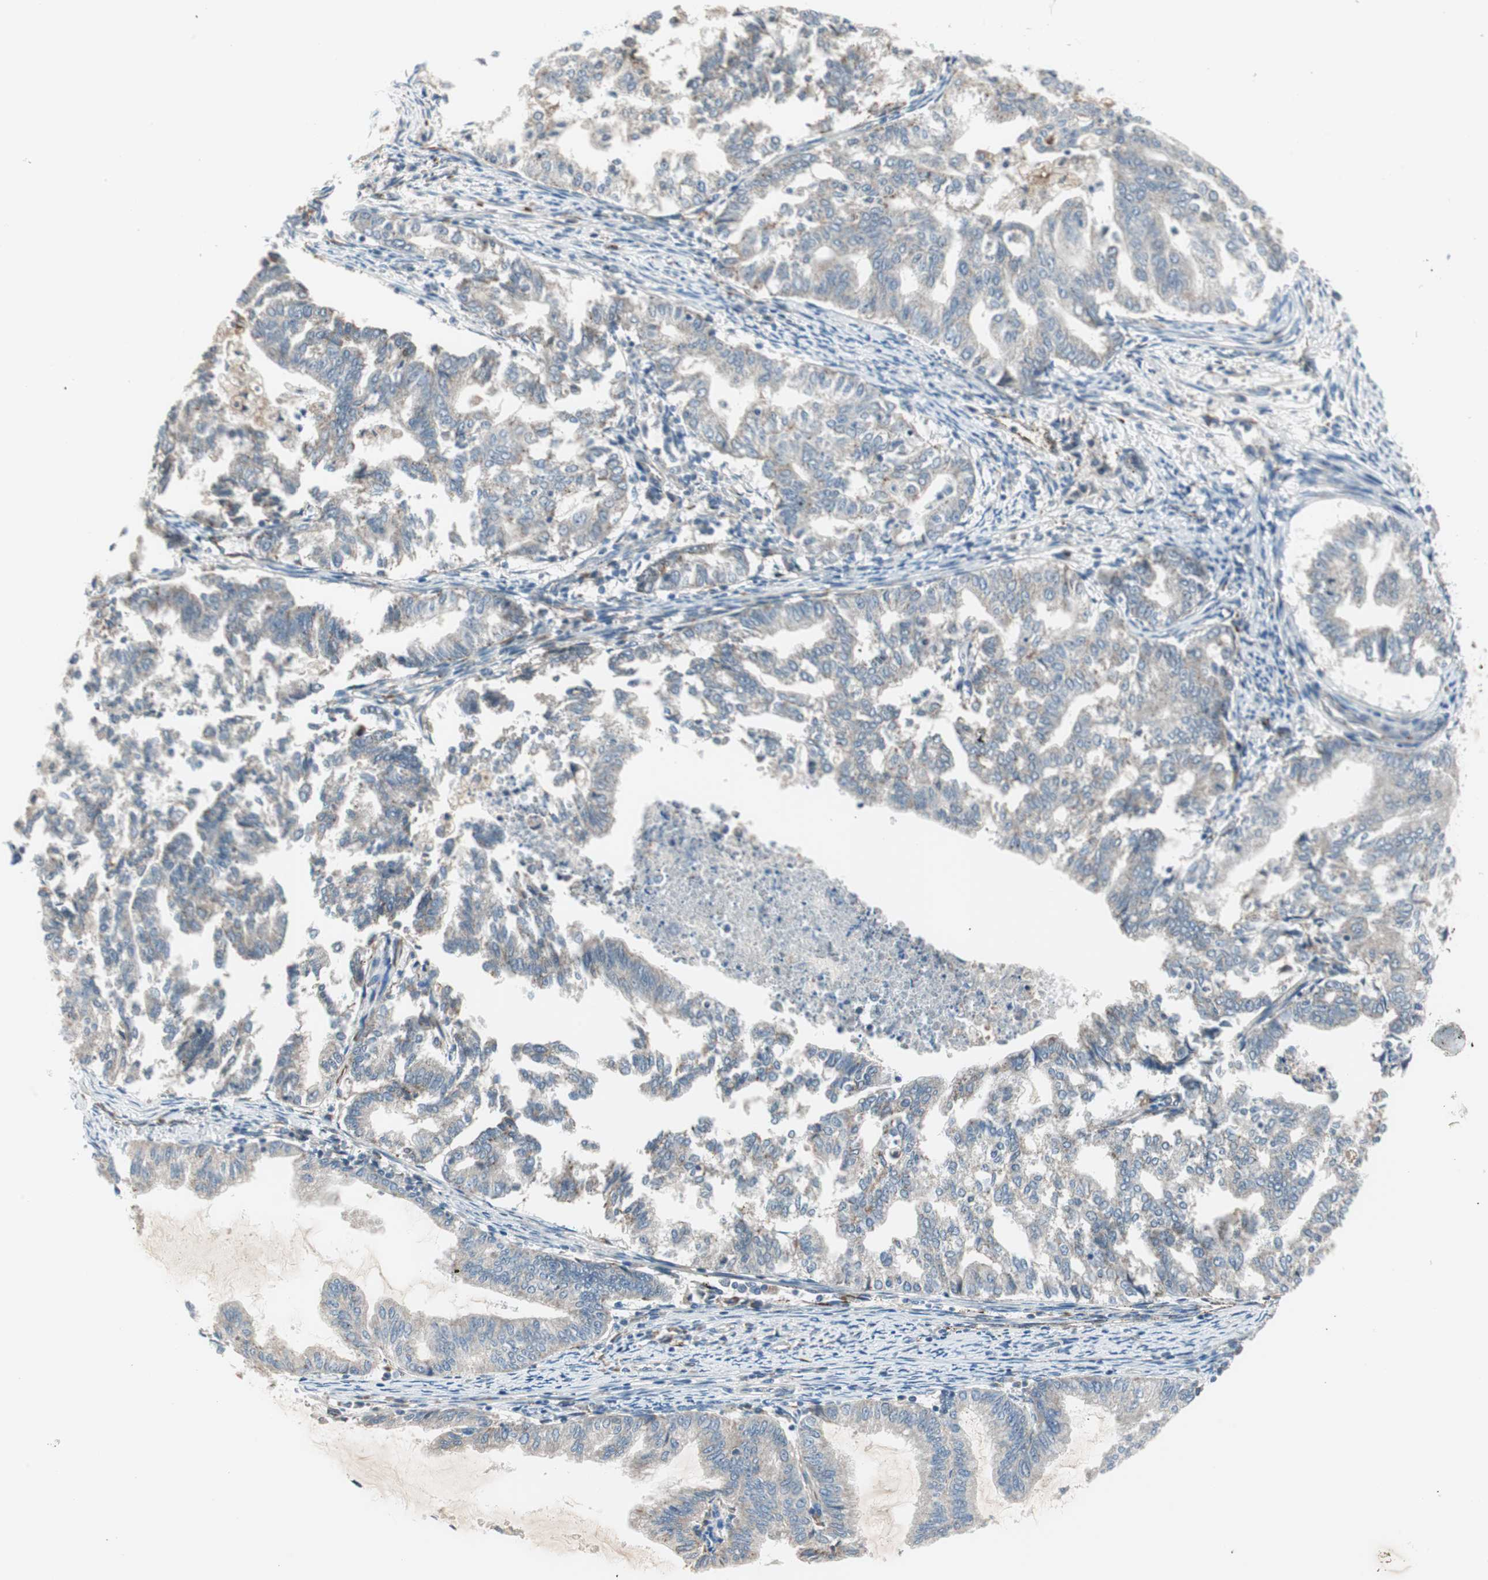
{"staining": {"intensity": "weak", "quantity": "25%-75%", "location": "cytoplasmic/membranous"}, "tissue": "endometrial cancer", "cell_type": "Tumor cells", "image_type": "cancer", "snomed": [{"axis": "morphology", "description": "Adenocarcinoma, NOS"}, {"axis": "topography", "description": "Endometrium"}], "caption": "Endometrial cancer stained with a brown dye exhibits weak cytoplasmic/membranous positive expression in about 25%-75% of tumor cells.", "gene": "FGFR4", "patient": {"sex": "female", "age": 79}}